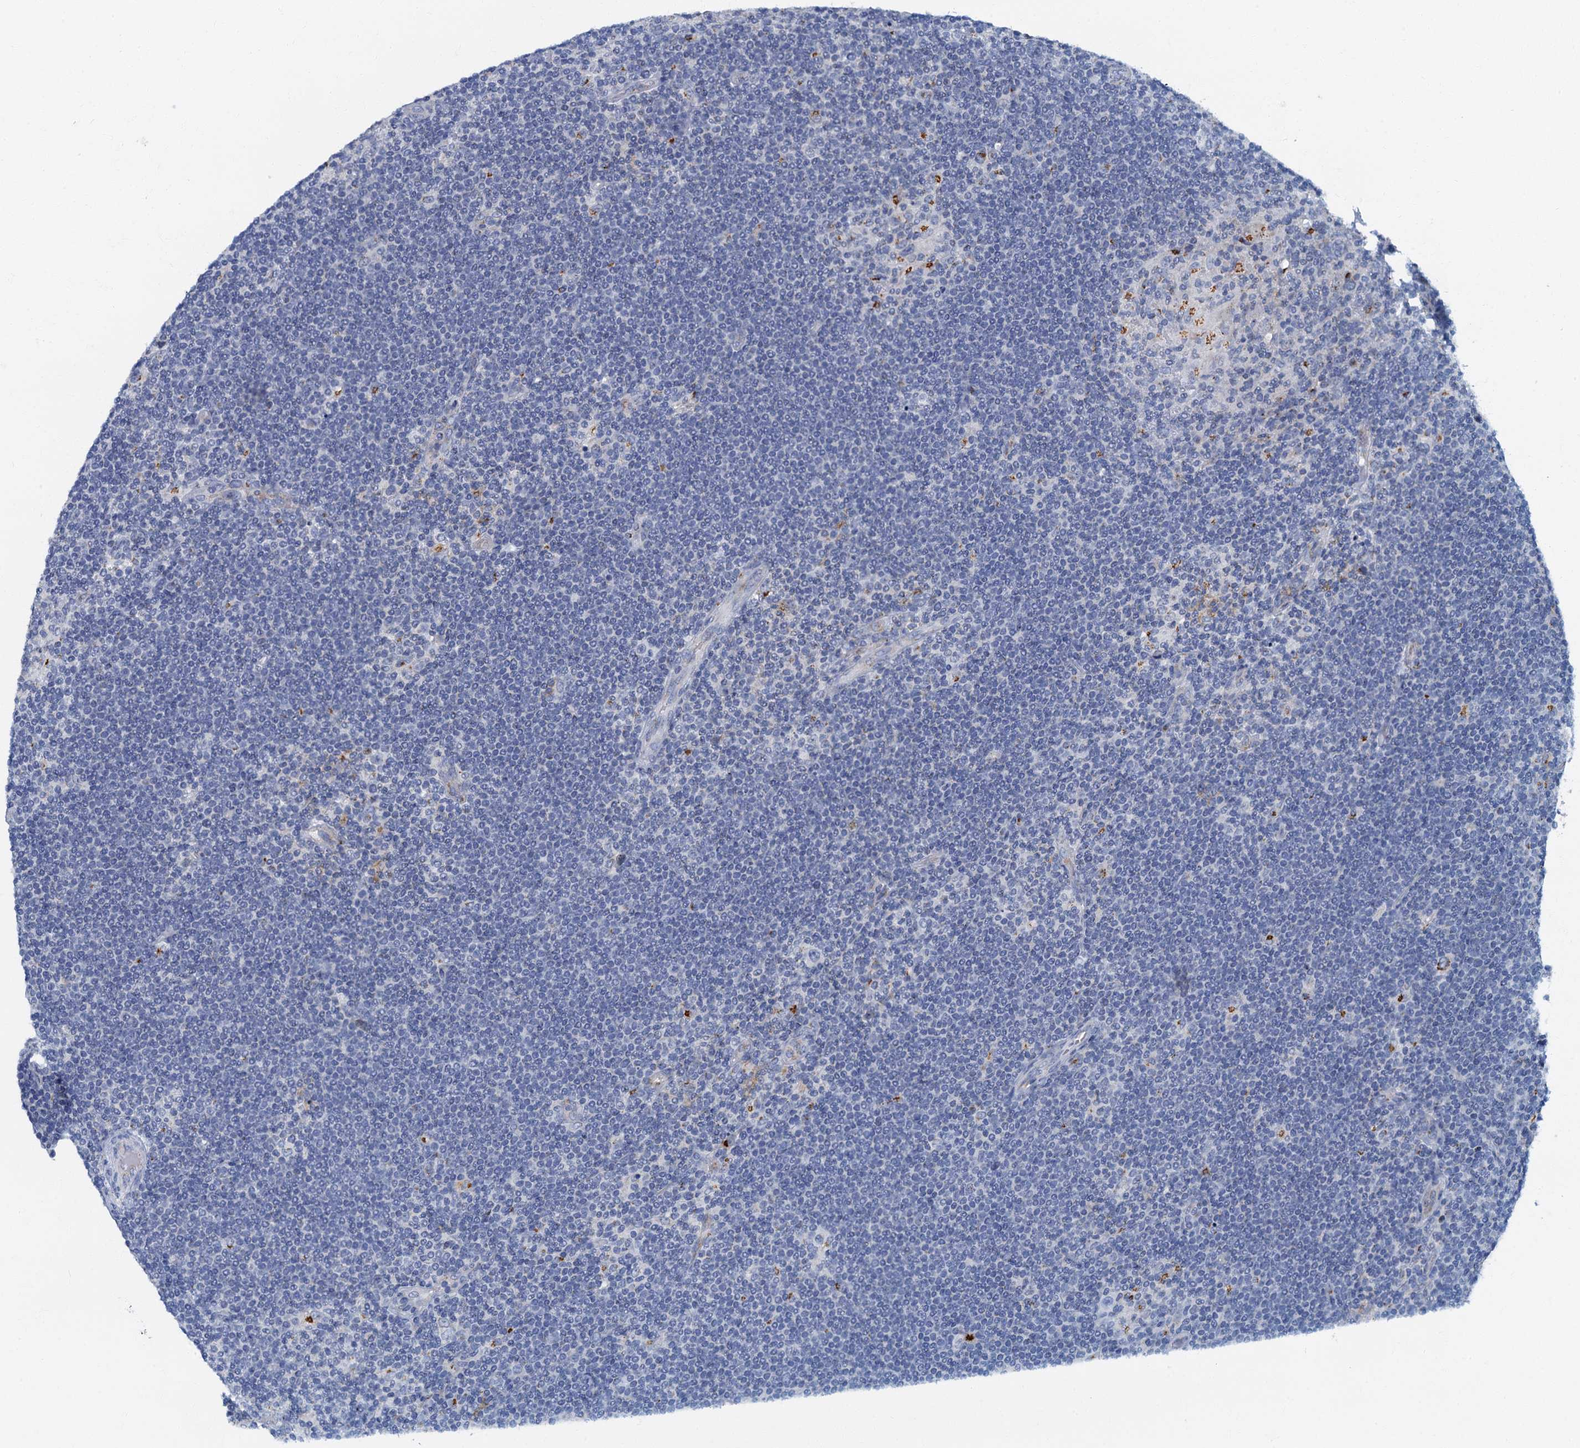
{"staining": {"intensity": "negative", "quantity": "none", "location": "none"}, "tissue": "lymphoma", "cell_type": "Tumor cells", "image_type": "cancer", "snomed": [{"axis": "morphology", "description": "Hodgkin's disease, NOS"}, {"axis": "topography", "description": "Lymph node"}], "caption": "A histopathology image of Hodgkin's disease stained for a protein displays no brown staining in tumor cells.", "gene": "LYPD3", "patient": {"sex": "female", "age": 57}}